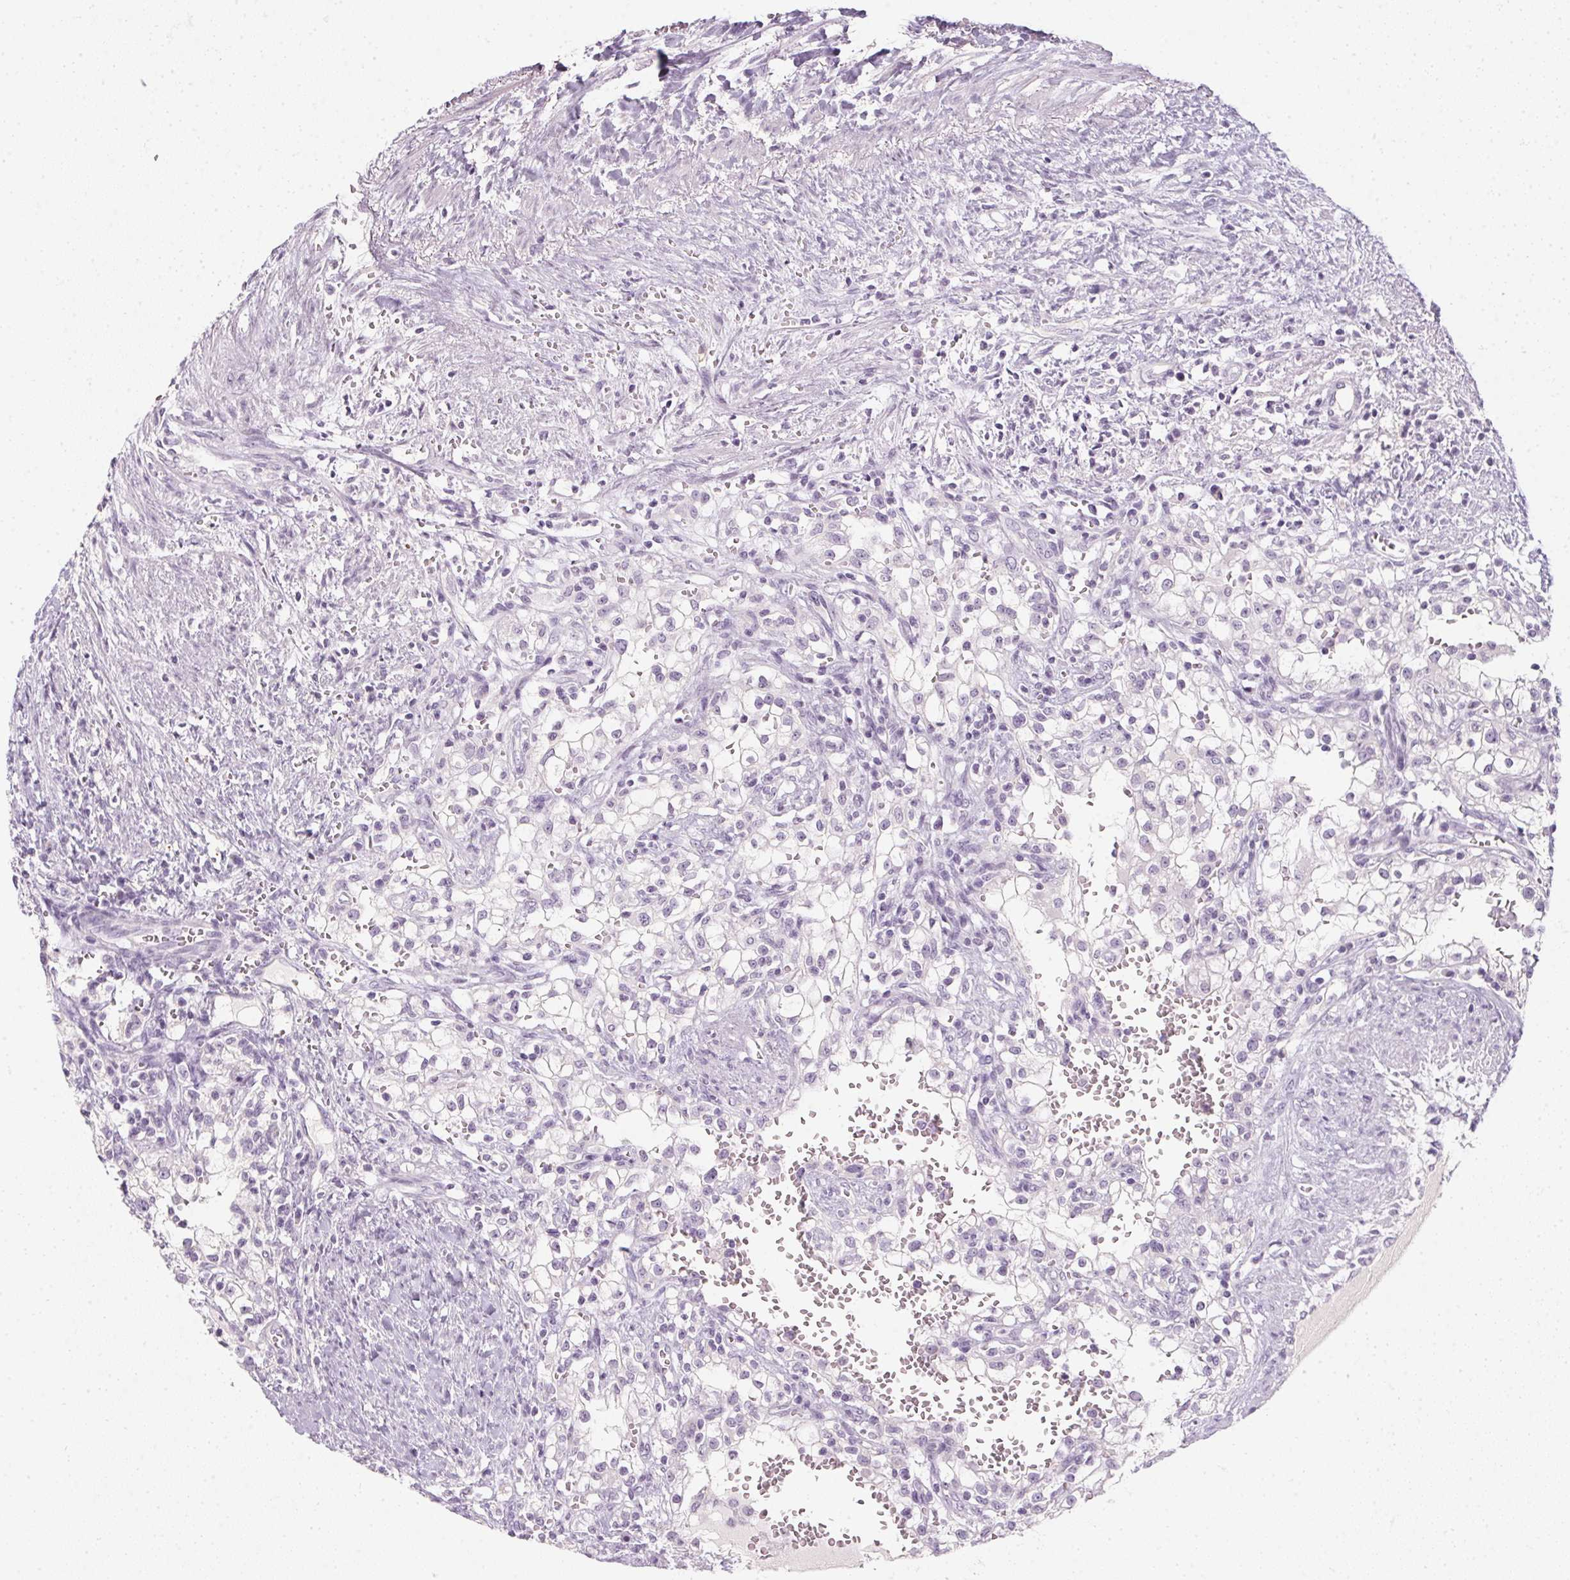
{"staining": {"intensity": "negative", "quantity": "none", "location": "none"}, "tissue": "renal cancer", "cell_type": "Tumor cells", "image_type": "cancer", "snomed": [{"axis": "morphology", "description": "Adenocarcinoma, NOS"}, {"axis": "topography", "description": "Kidney"}], "caption": "Renal cancer was stained to show a protein in brown. There is no significant expression in tumor cells.", "gene": "TMEM72", "patient": {"sex": "female", "age": 74}}